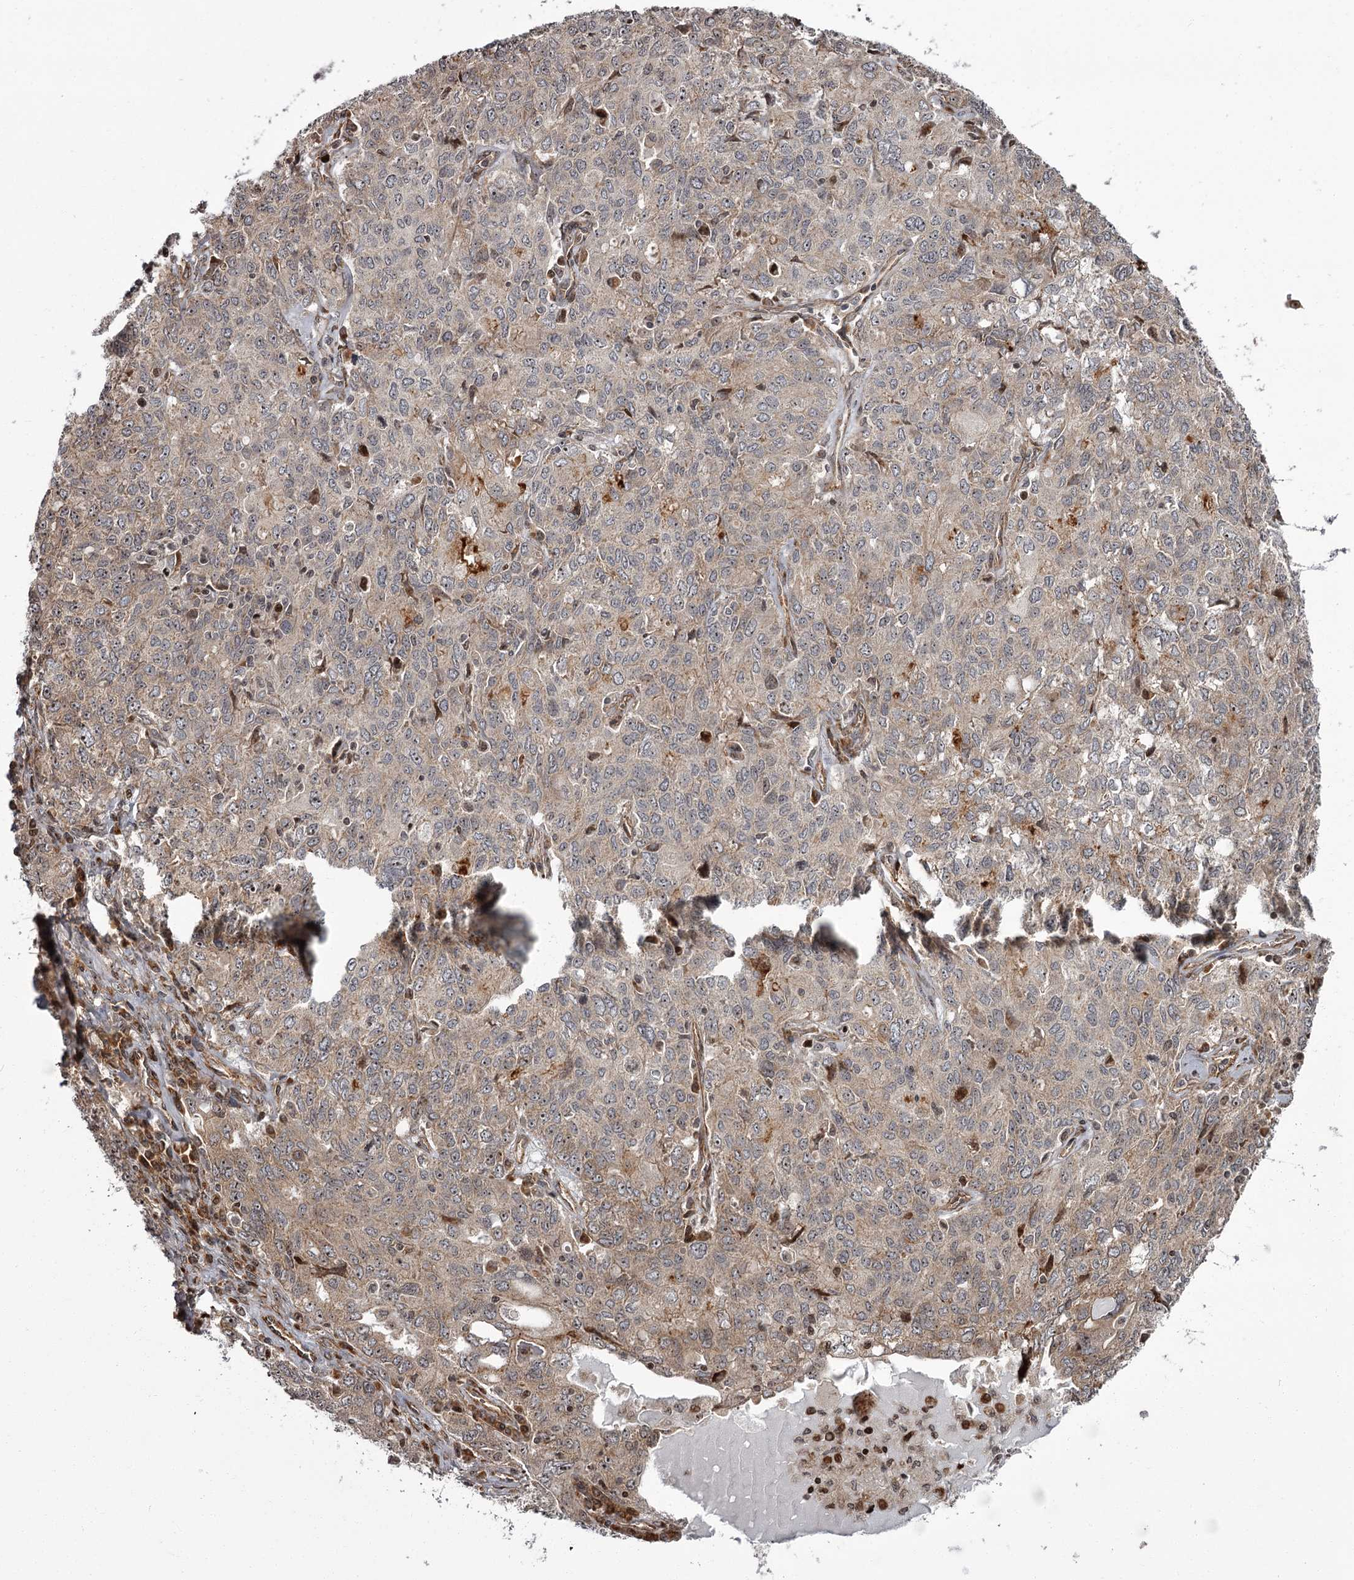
{"staining": {"intensity": "weak", "quantity": "<25%", "location": "cytoplasmic/membranous"}, "tissue": "ovarian cancer", "cell_type": "Tumor cells", "image_type": "cancer", "snomed": [{"axis": "morphology", "description": "Carcinoma, endometroid"}, {"axis": "topography", "description": "Ovary"}], "caption": "High power microscopy micrograph of an immunohistochemistry (IHC) photomicrograph of ovarian cancer (endometroid carcinoma), revealing no significant positivity in tumor cells.", "gene": "THAP9", "patient": {"sex": "female", "age": 62}}